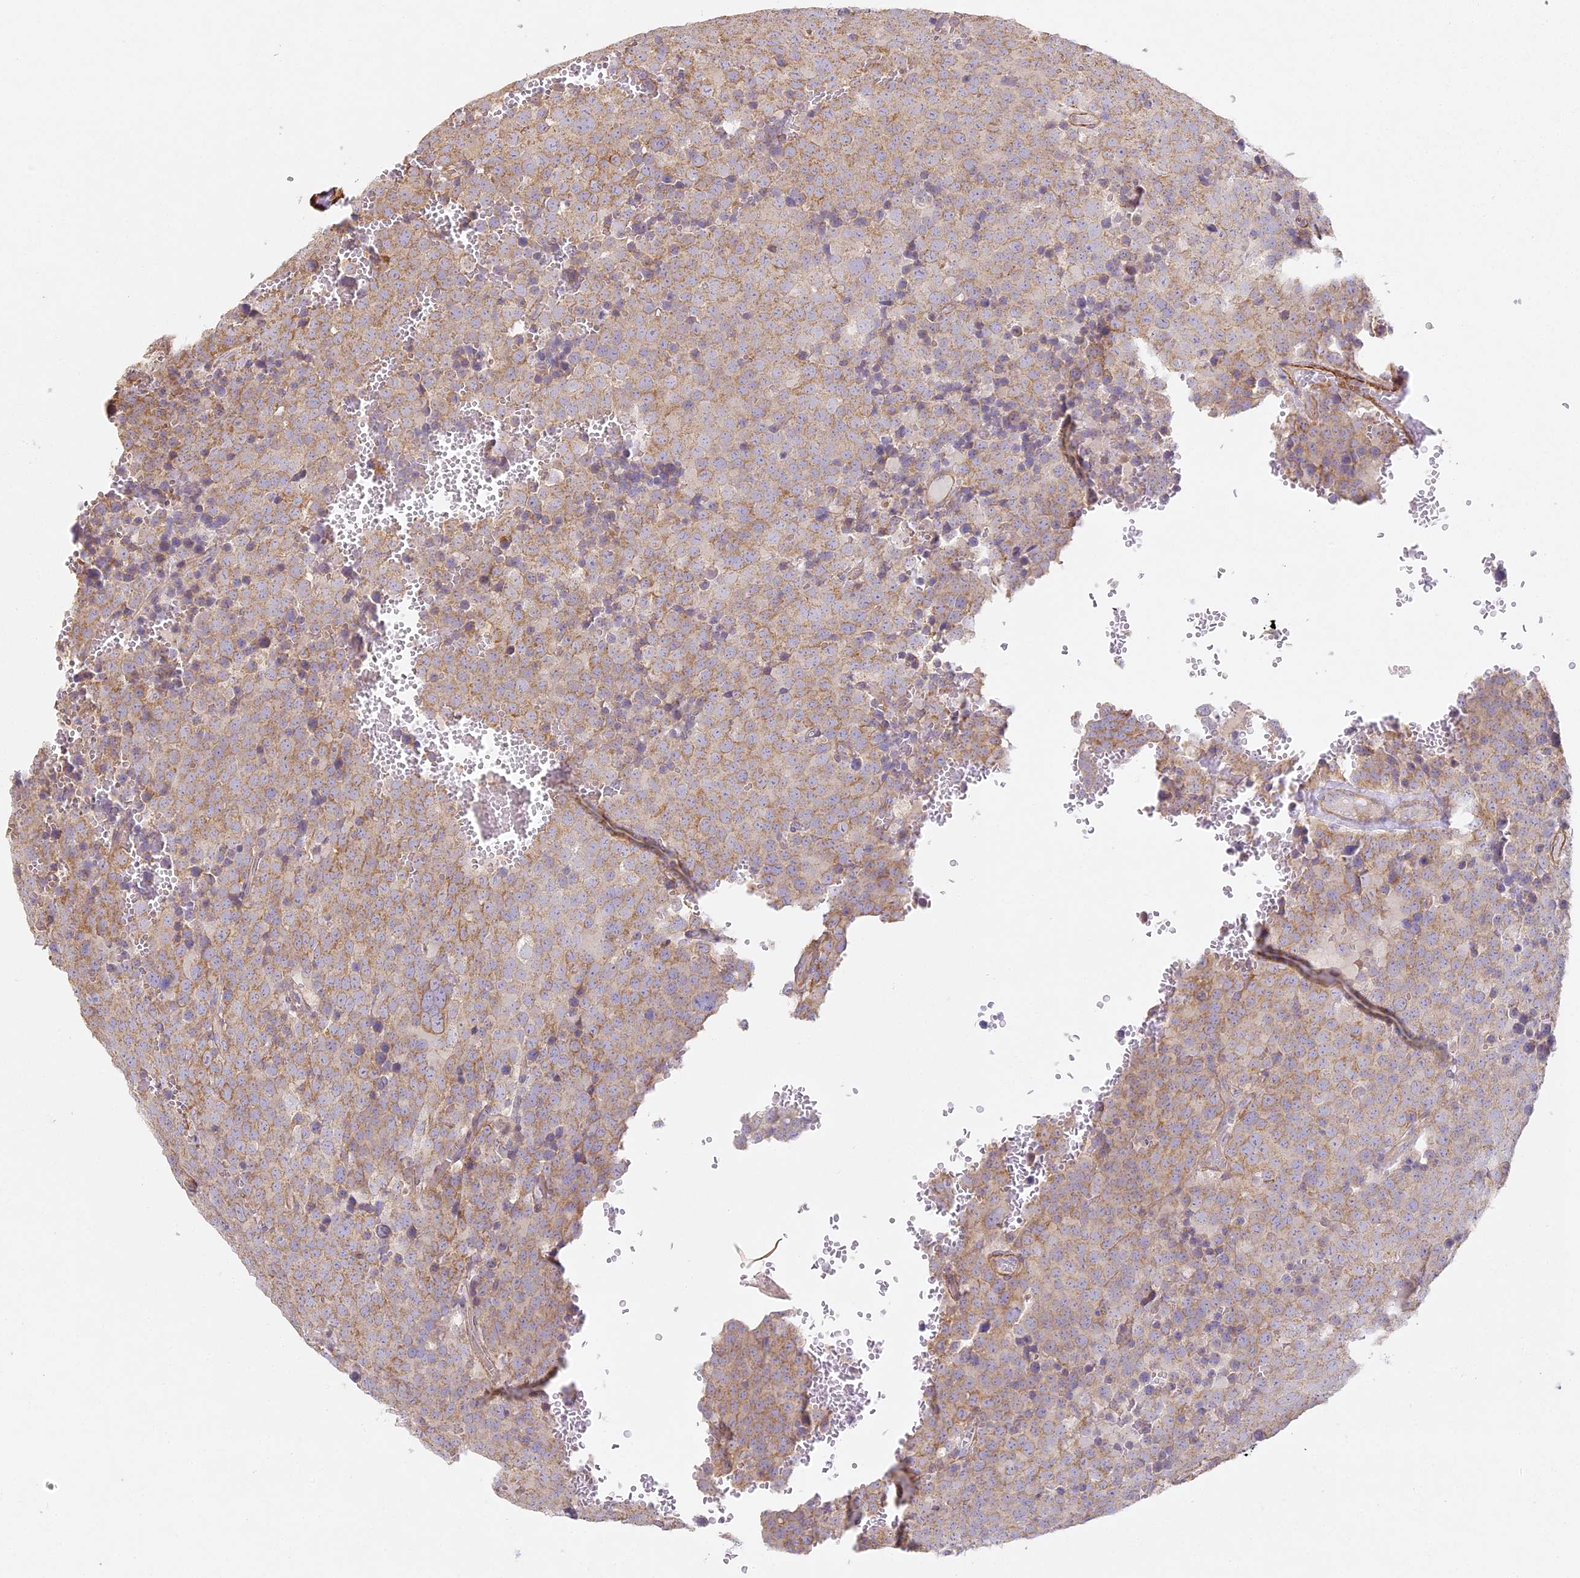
{"staining": {"intensity": "moderate", "quantity": ">75%", "location": "cytoplasmic/membranous"}, "tissue": "testis cancer", "cell_type": "Tumor cells", "image_type": "cancer", "snomed": [{"axis": "morphology", "description": "Seminoma, NOS"}, {"axis": "topography", "description": "Testis"}], "caption": "Protein staining by IHC displays moderate cytoplasmic/membranous staining in about >75% of tumor cells in testis cancer.", "gene": "MED28", "patient": {"sex": "male", "age": 71}}